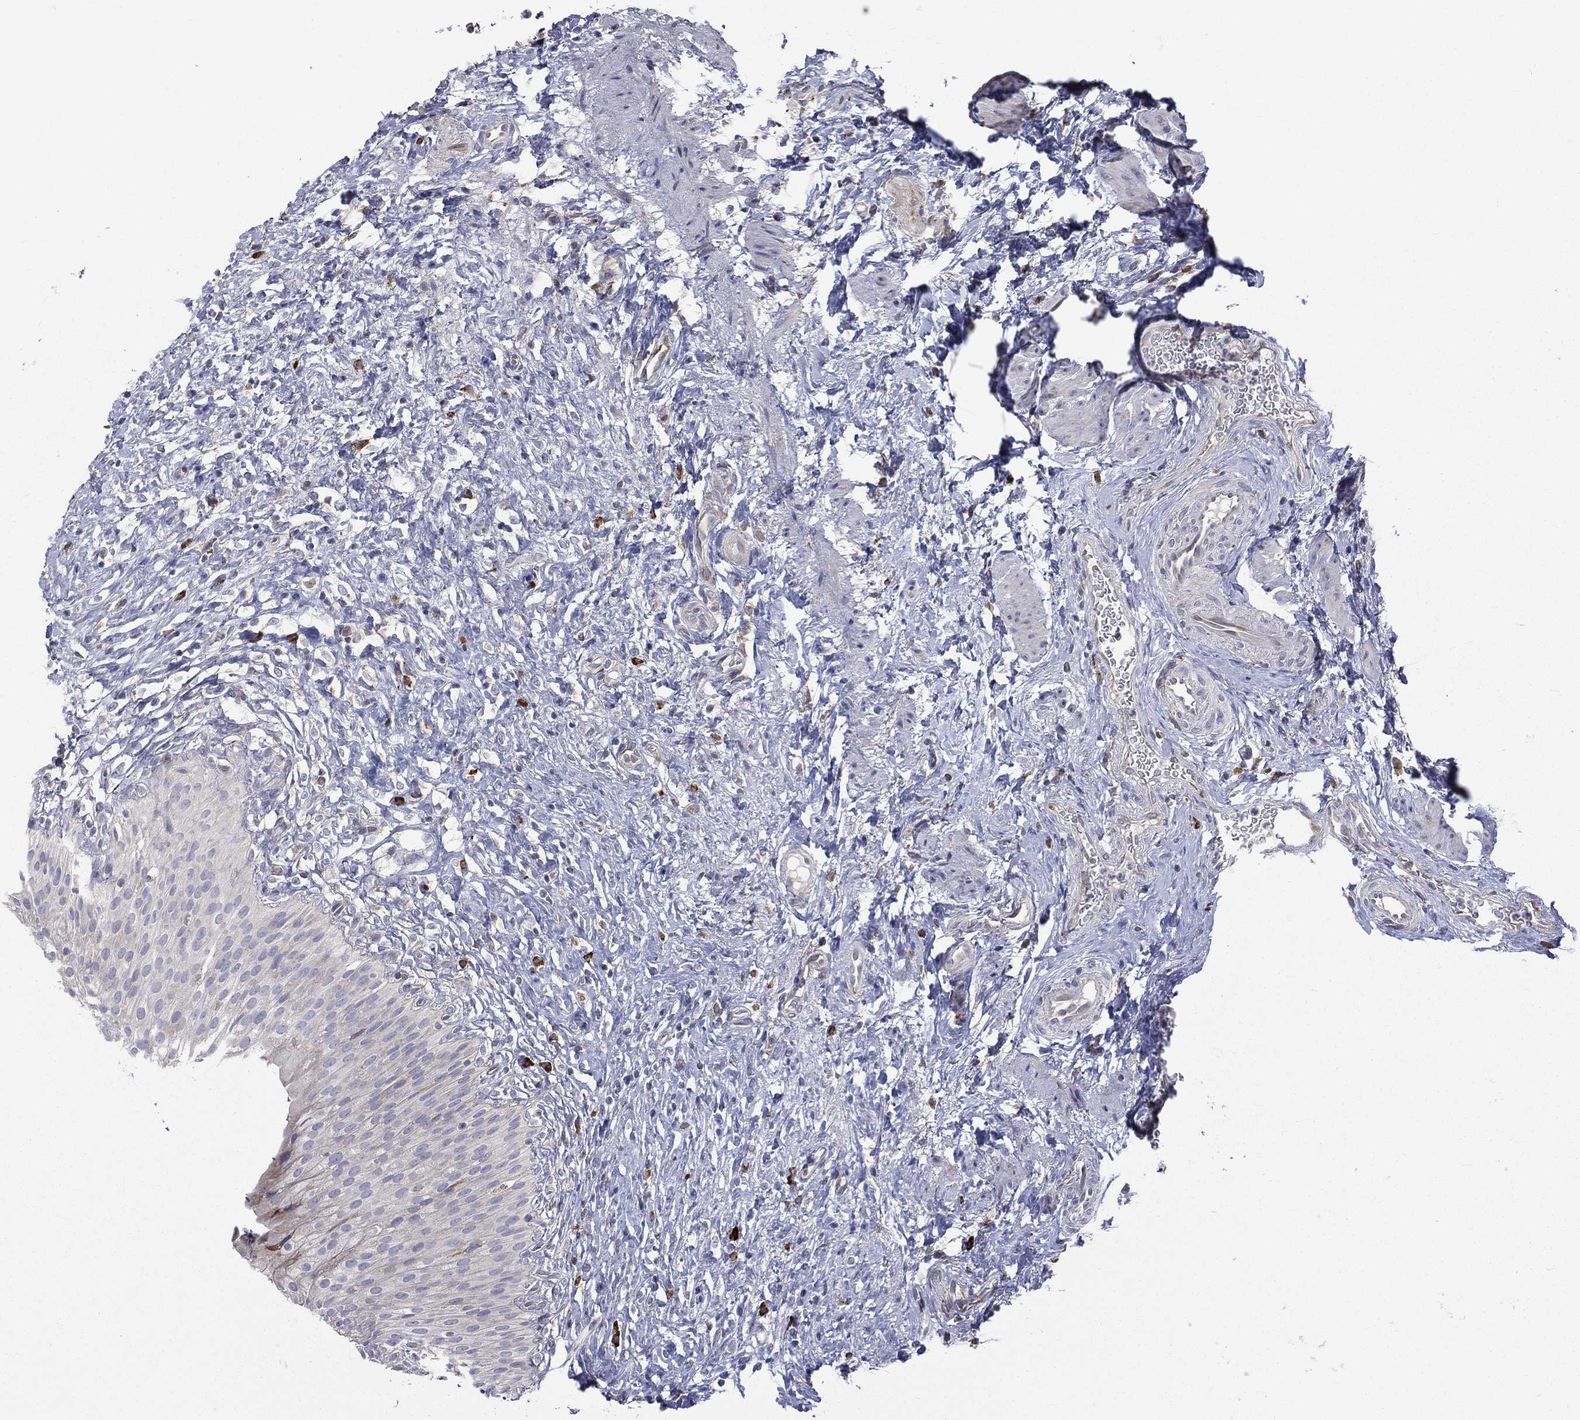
{"staining": {"intensity": "negative", "quantity": "none", "location": "none"}, "tissue": "urinary bladder", "cell_type": "Urothelial cells", "image_type": "normal", "snomed": [{"axis": "morphology", "description": "Normal tissue, NOS"}, {"axis": "topography", "description": "Urinary bladder"}], "caption": "Immunohistochemistry of normal human urinary bladder displays no staining in urothelial cells.", "gene": "C20orf96", "patient": {"sex": "male", "age": 46}}